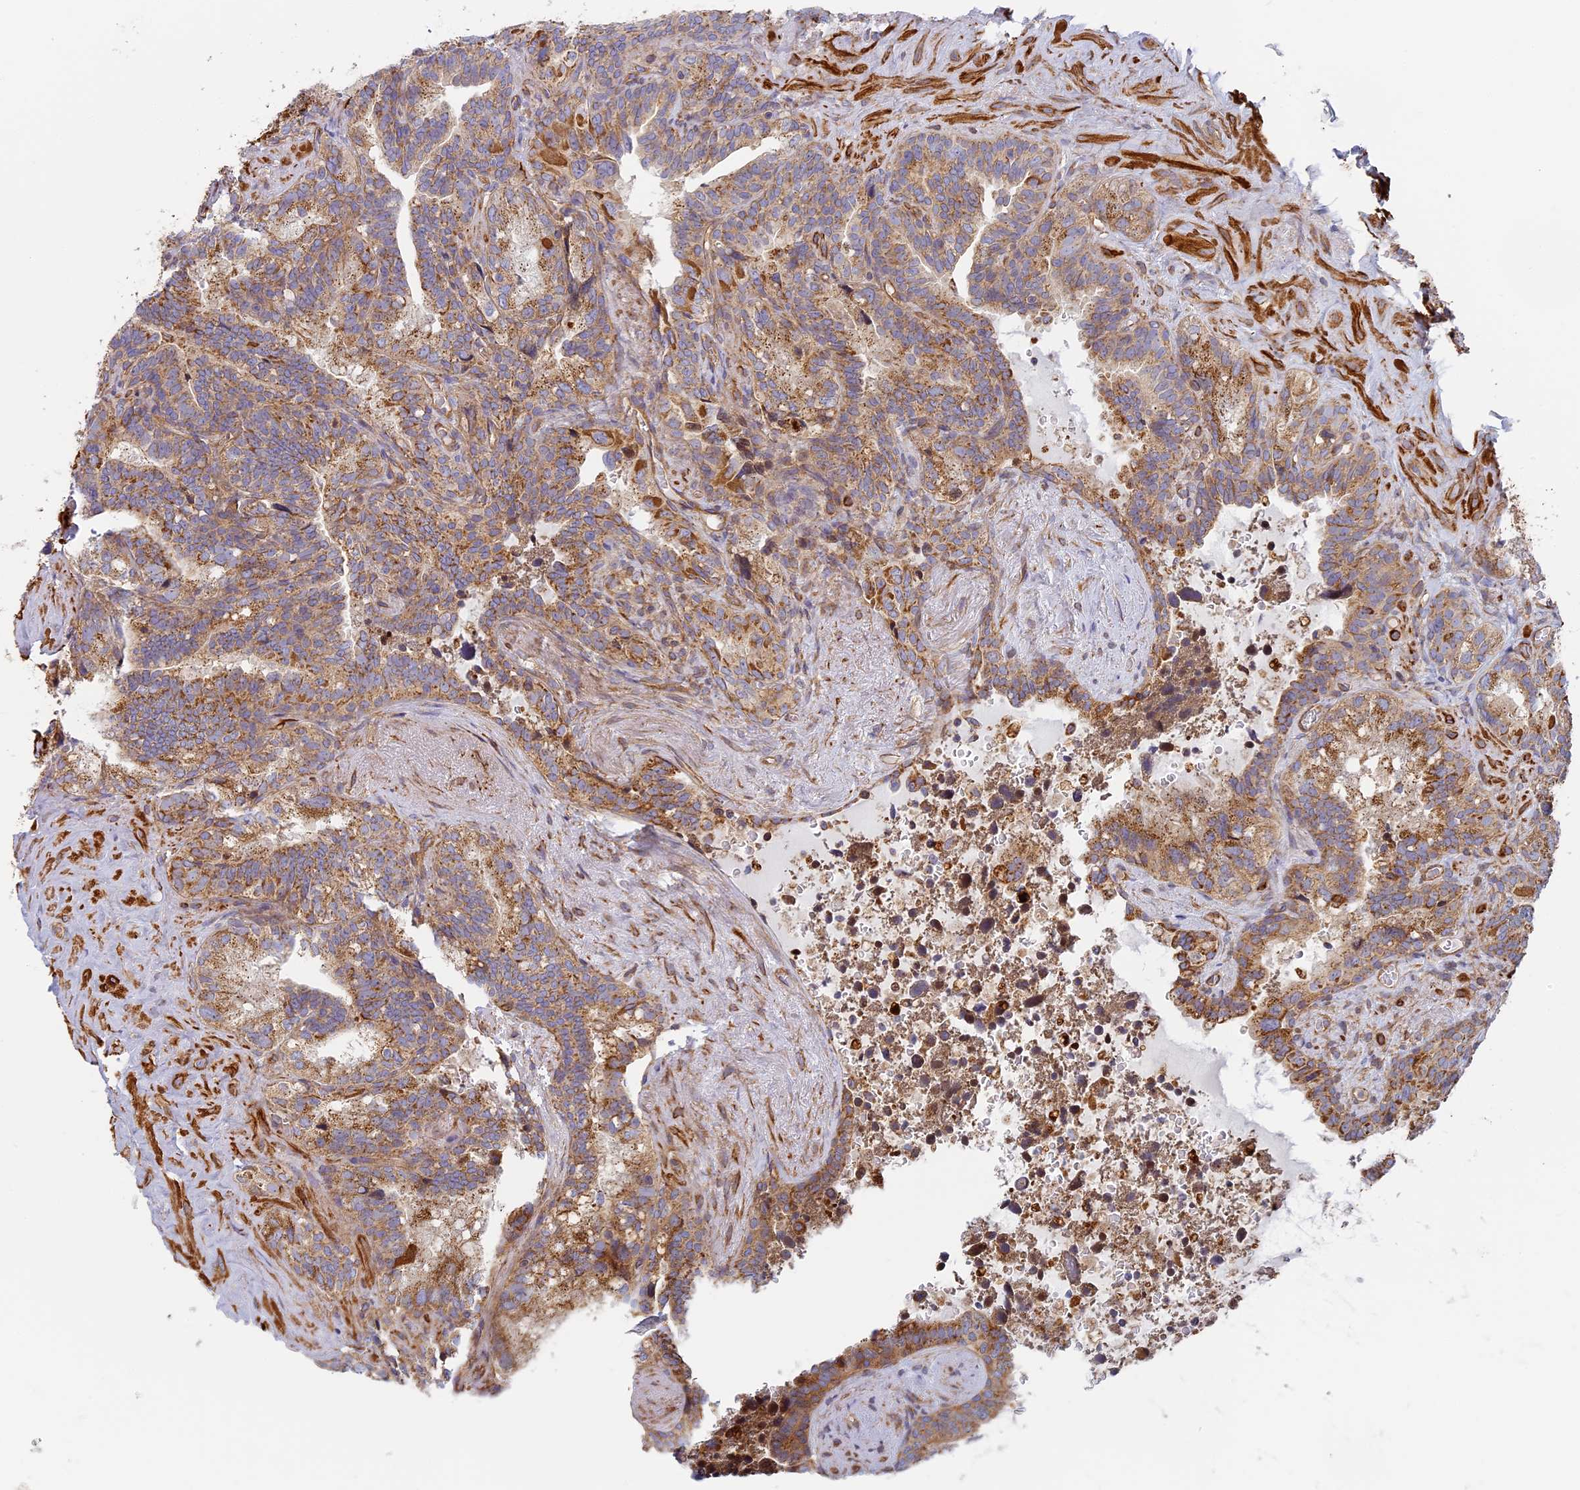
{"staining": {"intensity": "moderate", "quantity": ">75%", "location": "cytoplasmic/membranous"}, "tissue": "seminal vesicle", "cell_type": "Glandular cells", "image_type": "normal", "snomed": [{"axis": "morphology", "description": "Normal tissue, NOS"}, {"axis": "topography", "description": "Seminal veicle"}], "caption": "A high-resolution photomicrograph shows immunohistochemistry (IHC) staining of unremarkable seminal vesicle, which displays moderate cytoplasmic/membranous expression in approximately >75% of glandular cells. The protein is stained brown, and the nuclei are stained in blue (DAB IHC with brightfield microscopy, high magnification).", "gene": "DDA1", "patient": {"sex": "male", "age": 68}}